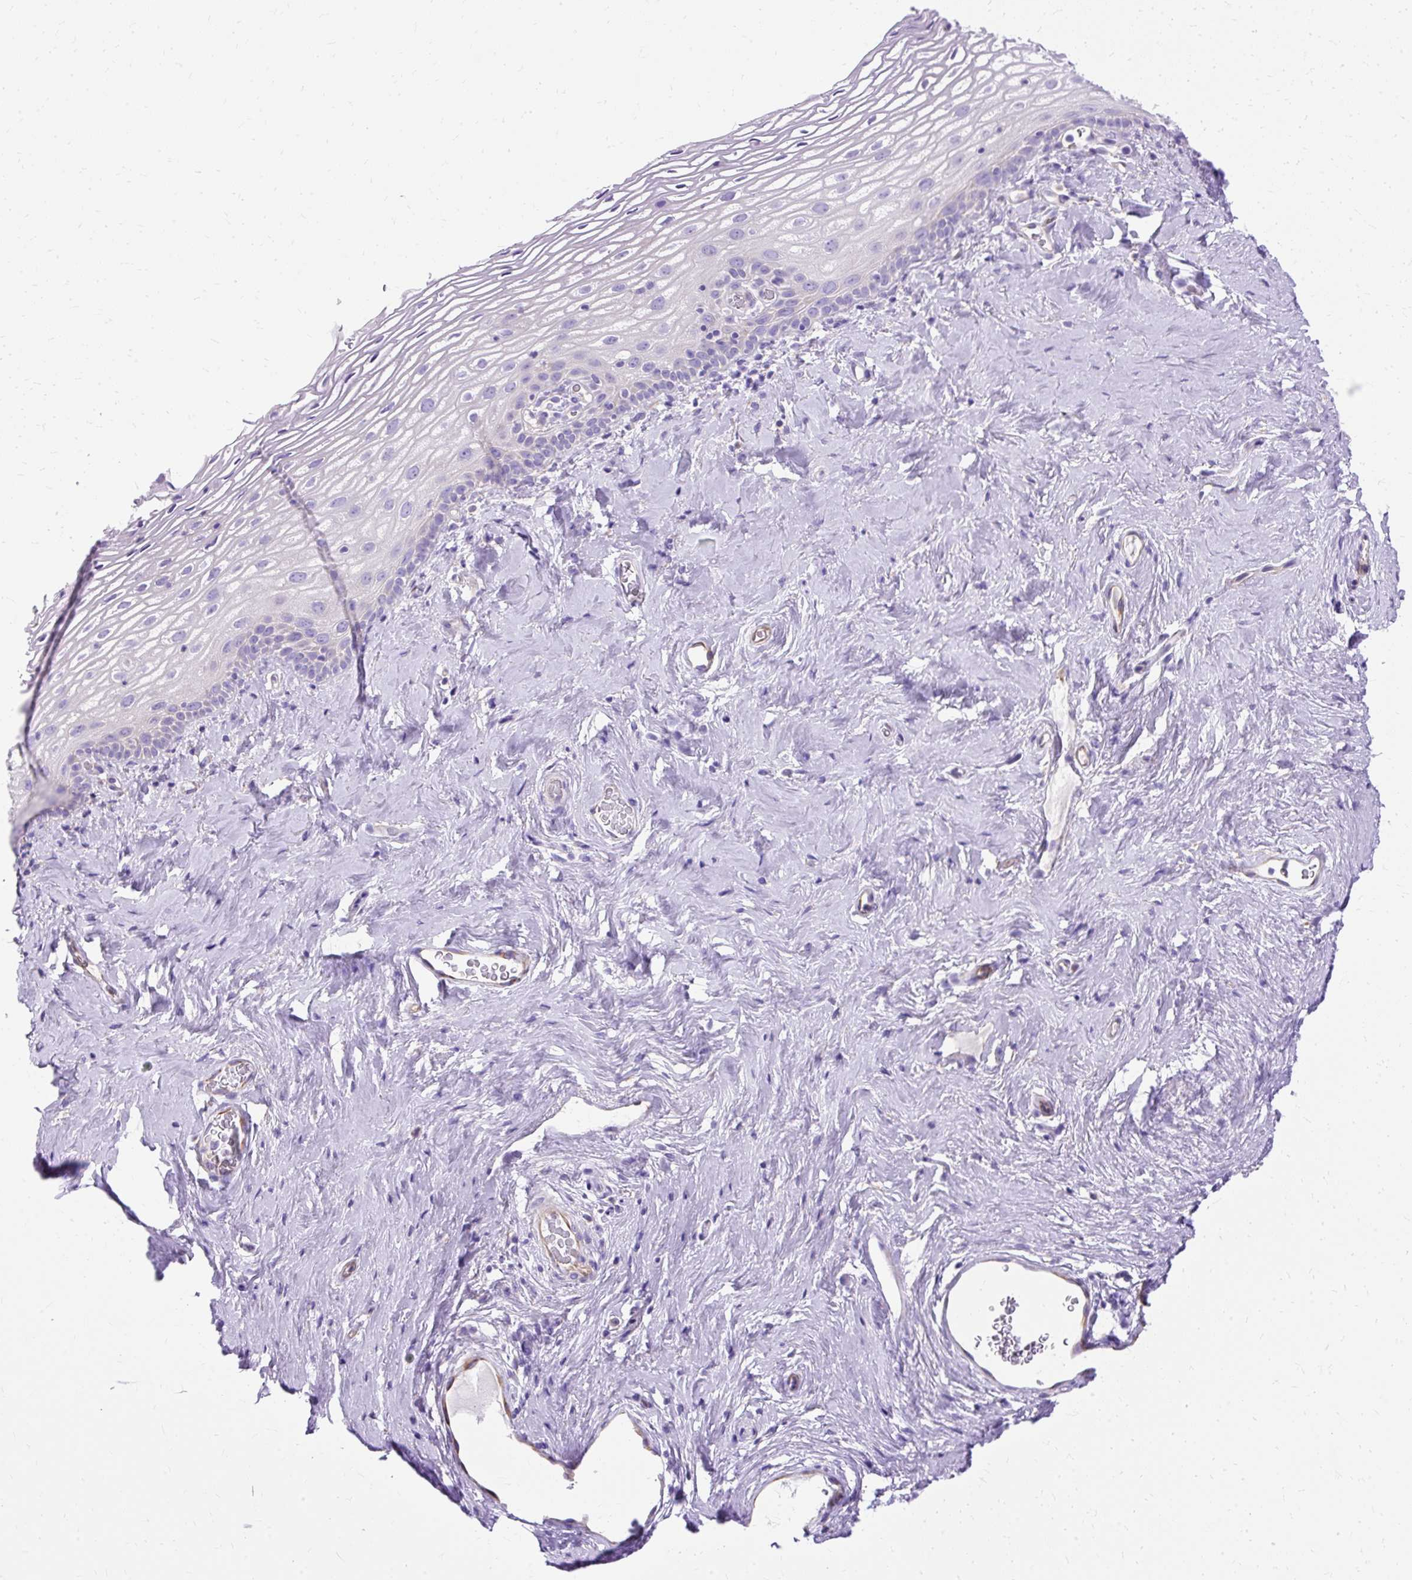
{"staining": {"intensity": "negative", "quantity": "none", "location": "none"}, "tissue": "vagina", "cell_type": "Squamous epithelial cells", "image_type": "normal", "snomed": [{"axis": "morphology", "description": "Normal tissue, NOS"}, {"axis": "morphology", "description": "Adenocarcinoma, NOS"}, {"axis": "topography", "description": "Rectum"}, {"axis": "topography", "description": "Vagina"}, {"axis": "topography", "description": "Peripheral nerve tissue"}], "caption": "IHC of unremarkable vagina displays no expression in squamous epithelial cells.", "gene": "MYO6", "patient": {"sex": "female", "age": 71}}